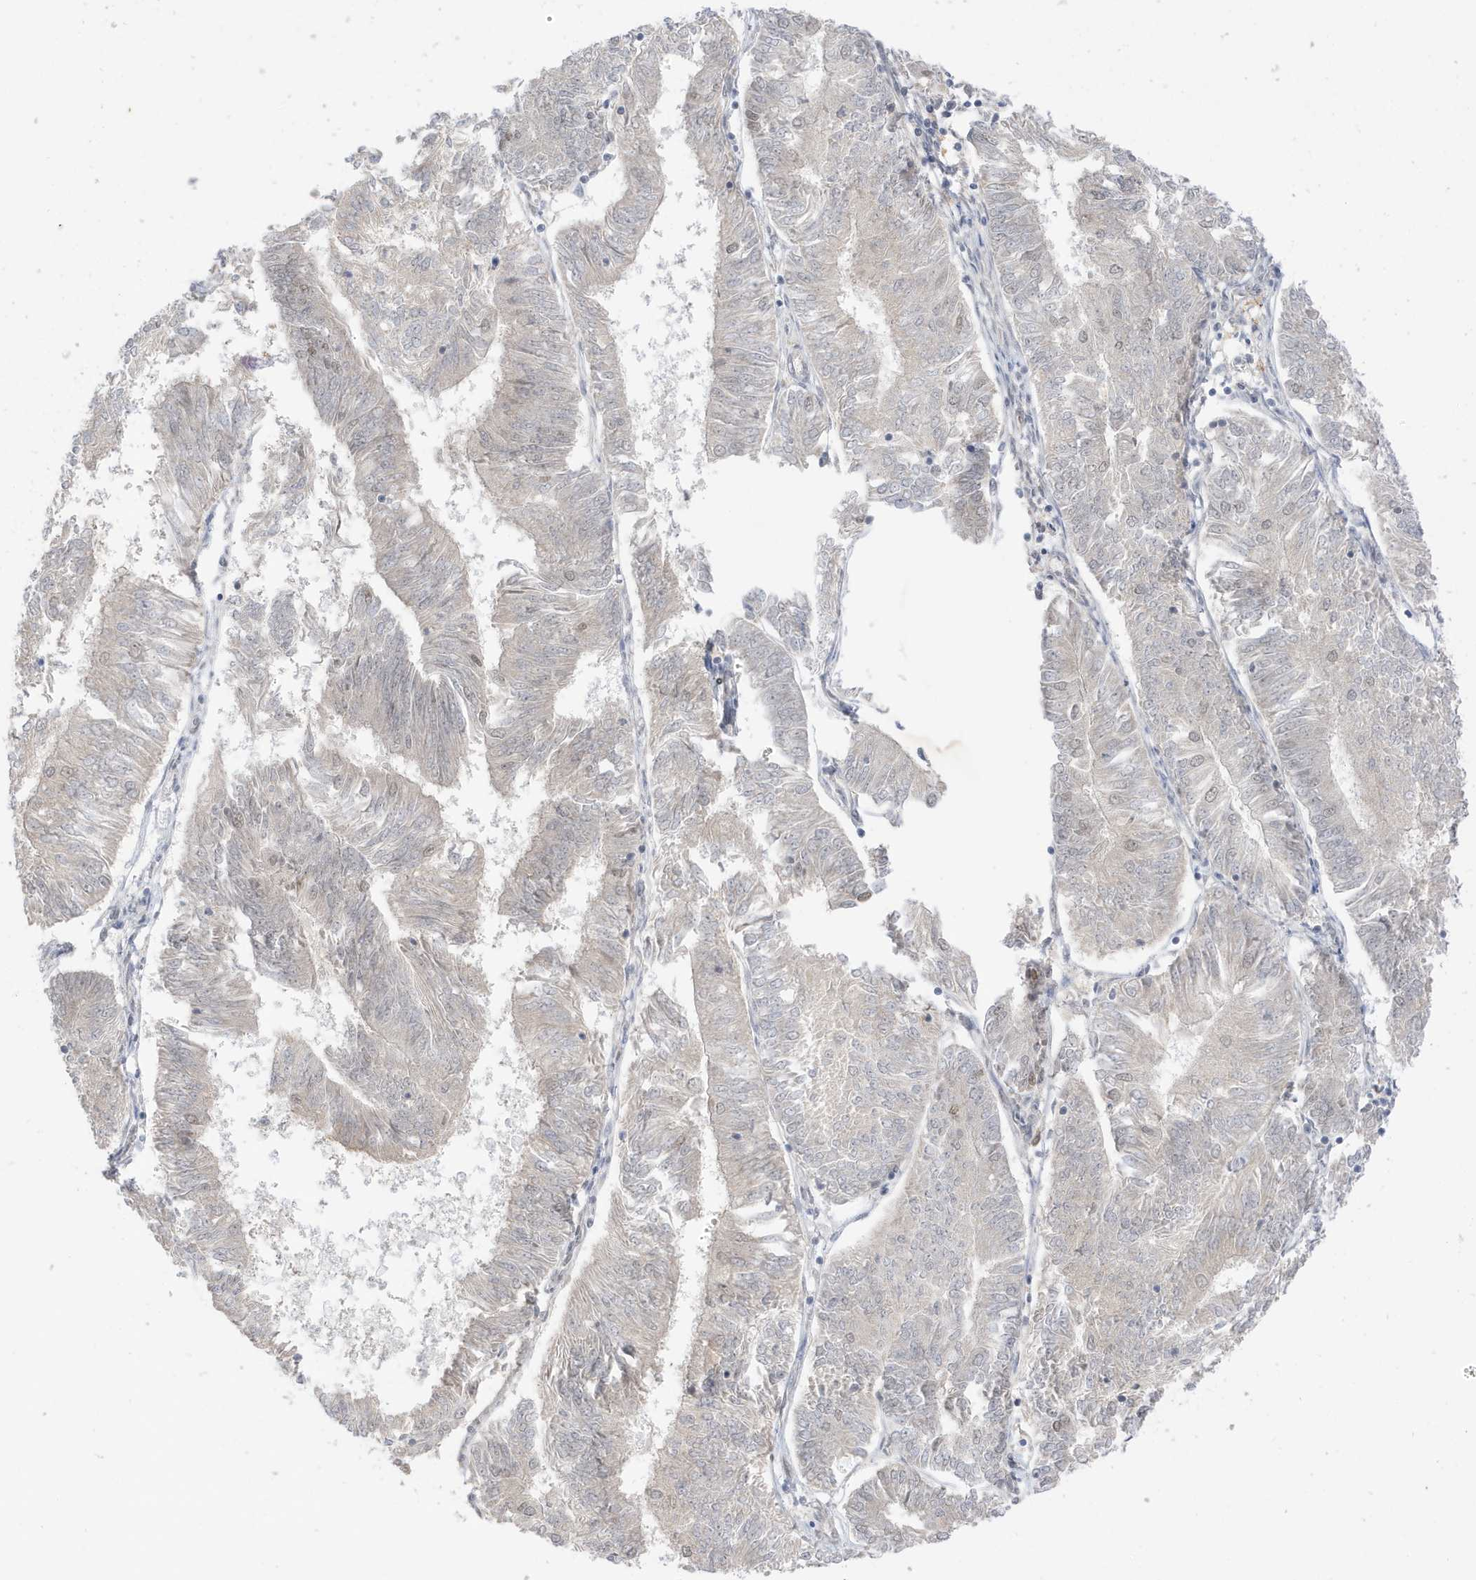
{"staining": {"intensity": "negative", "quantity": "none", "location": "none"}, "tissue": "endometrial cancer", "cell_type": "Tumor cells", "image_type": "cancer", "snomed": [{"axis": "morphology", "description": "Adenocarcinoma, NOS"}, {"axis": "topography", "description": "Endometrium"}], "caption": "Human adenocarcinoma (endometrial) stained for a protein using IHC demonstrates no positivity in tumor cells.", "gene": "MSL3", "patient": {"sex": "female", "age": 58}}